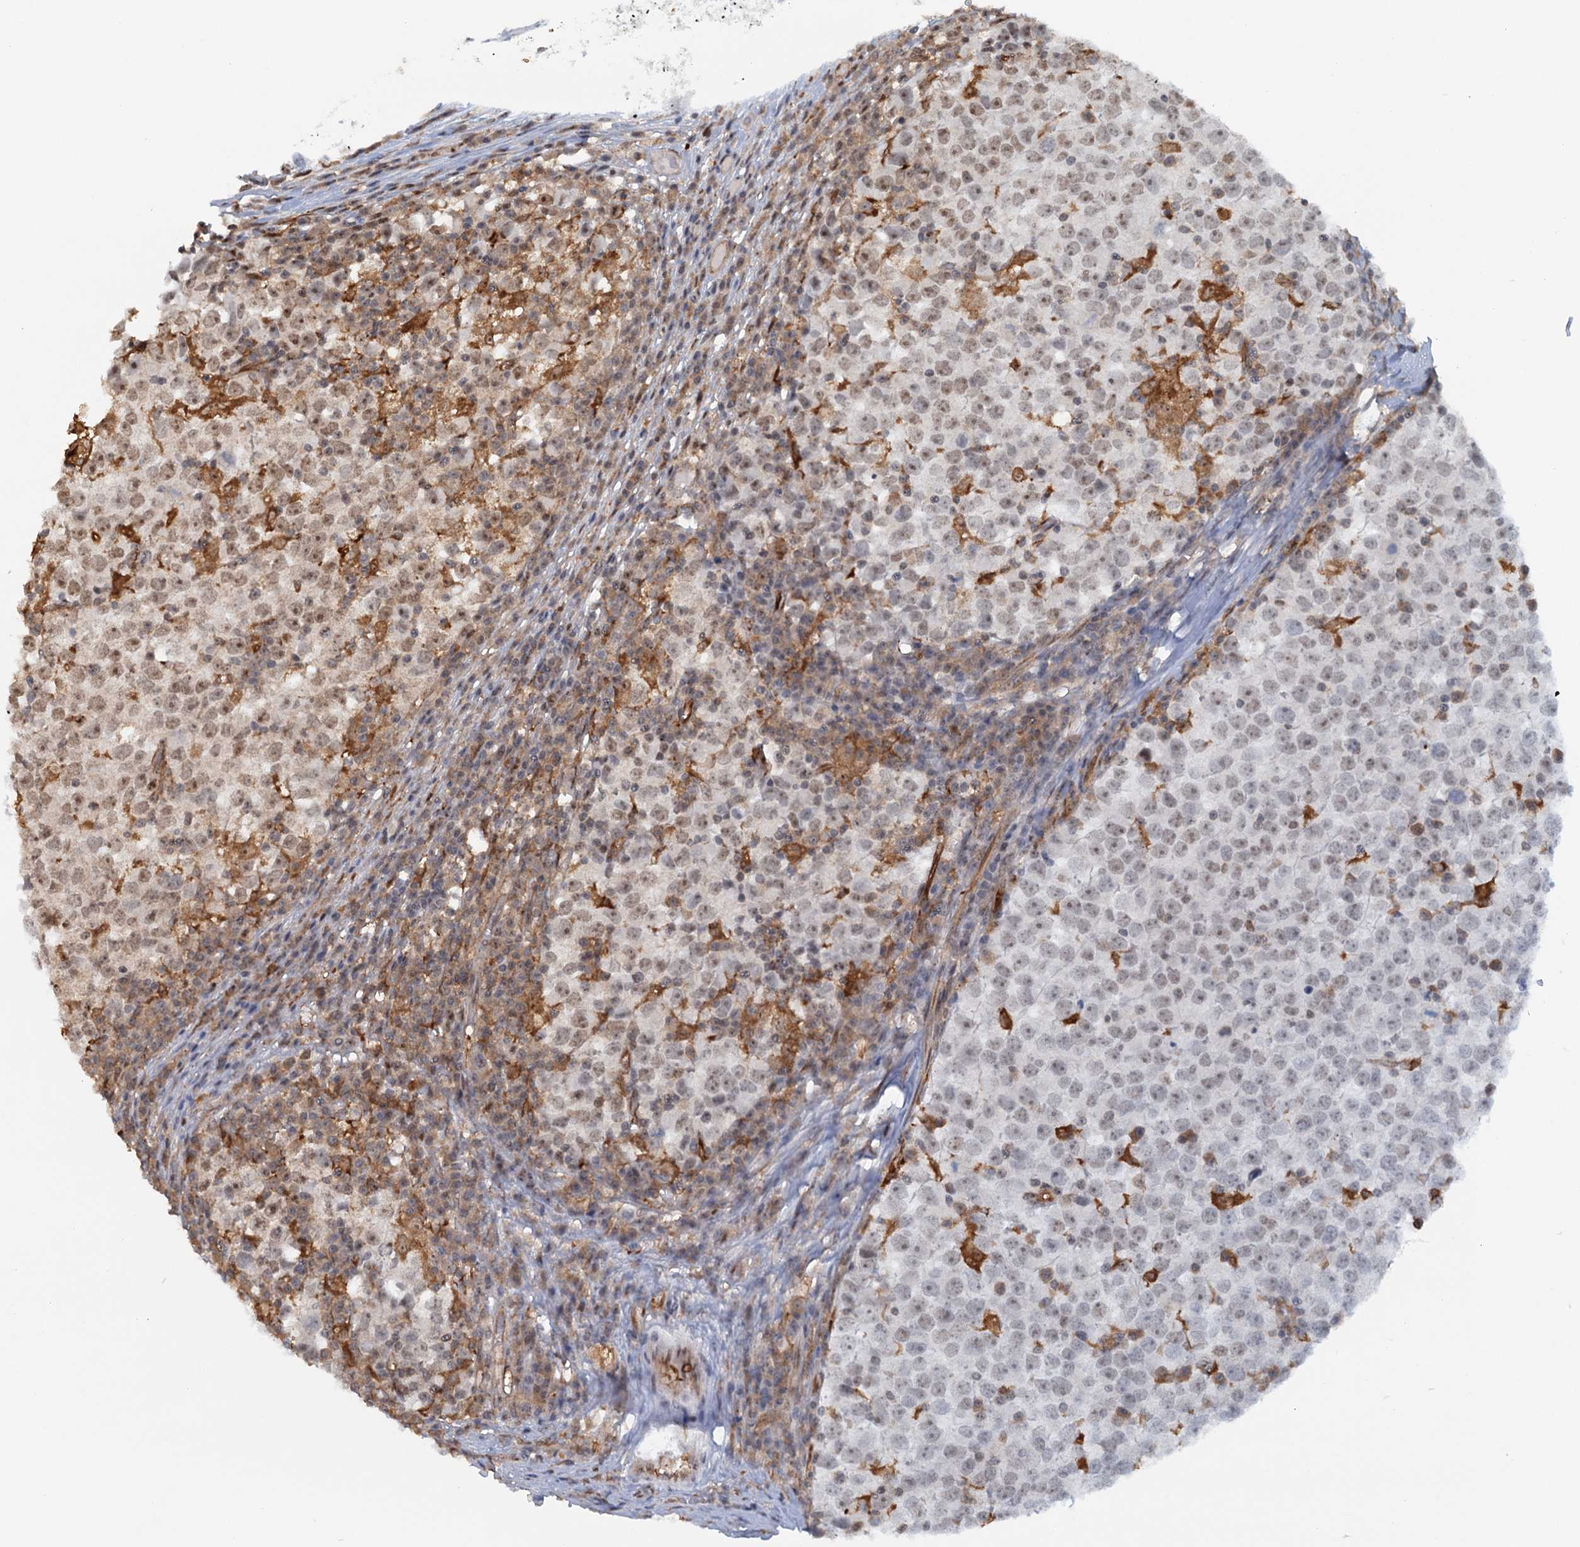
{"staining": {"intensity": "weak", "quantity": "25%-75%", "location": "nuclear"}, "tissue": "testis cancer", "cell_type": "Tumor cells", "image_type": "cancer", "snomed": [{"axis": "morphology", "description": "Seminoma, NOS"}, {"axis": "topography", "description": "Testis"}], "caption": "High-power microscopy captured an immunohistochemistry histopathology image of testis seminoma, revealing weak nuclear expression in approximately 25%-75% of tumor cells.", "gene": "C1D", "patient": {"sex": "male", "age": 65}}